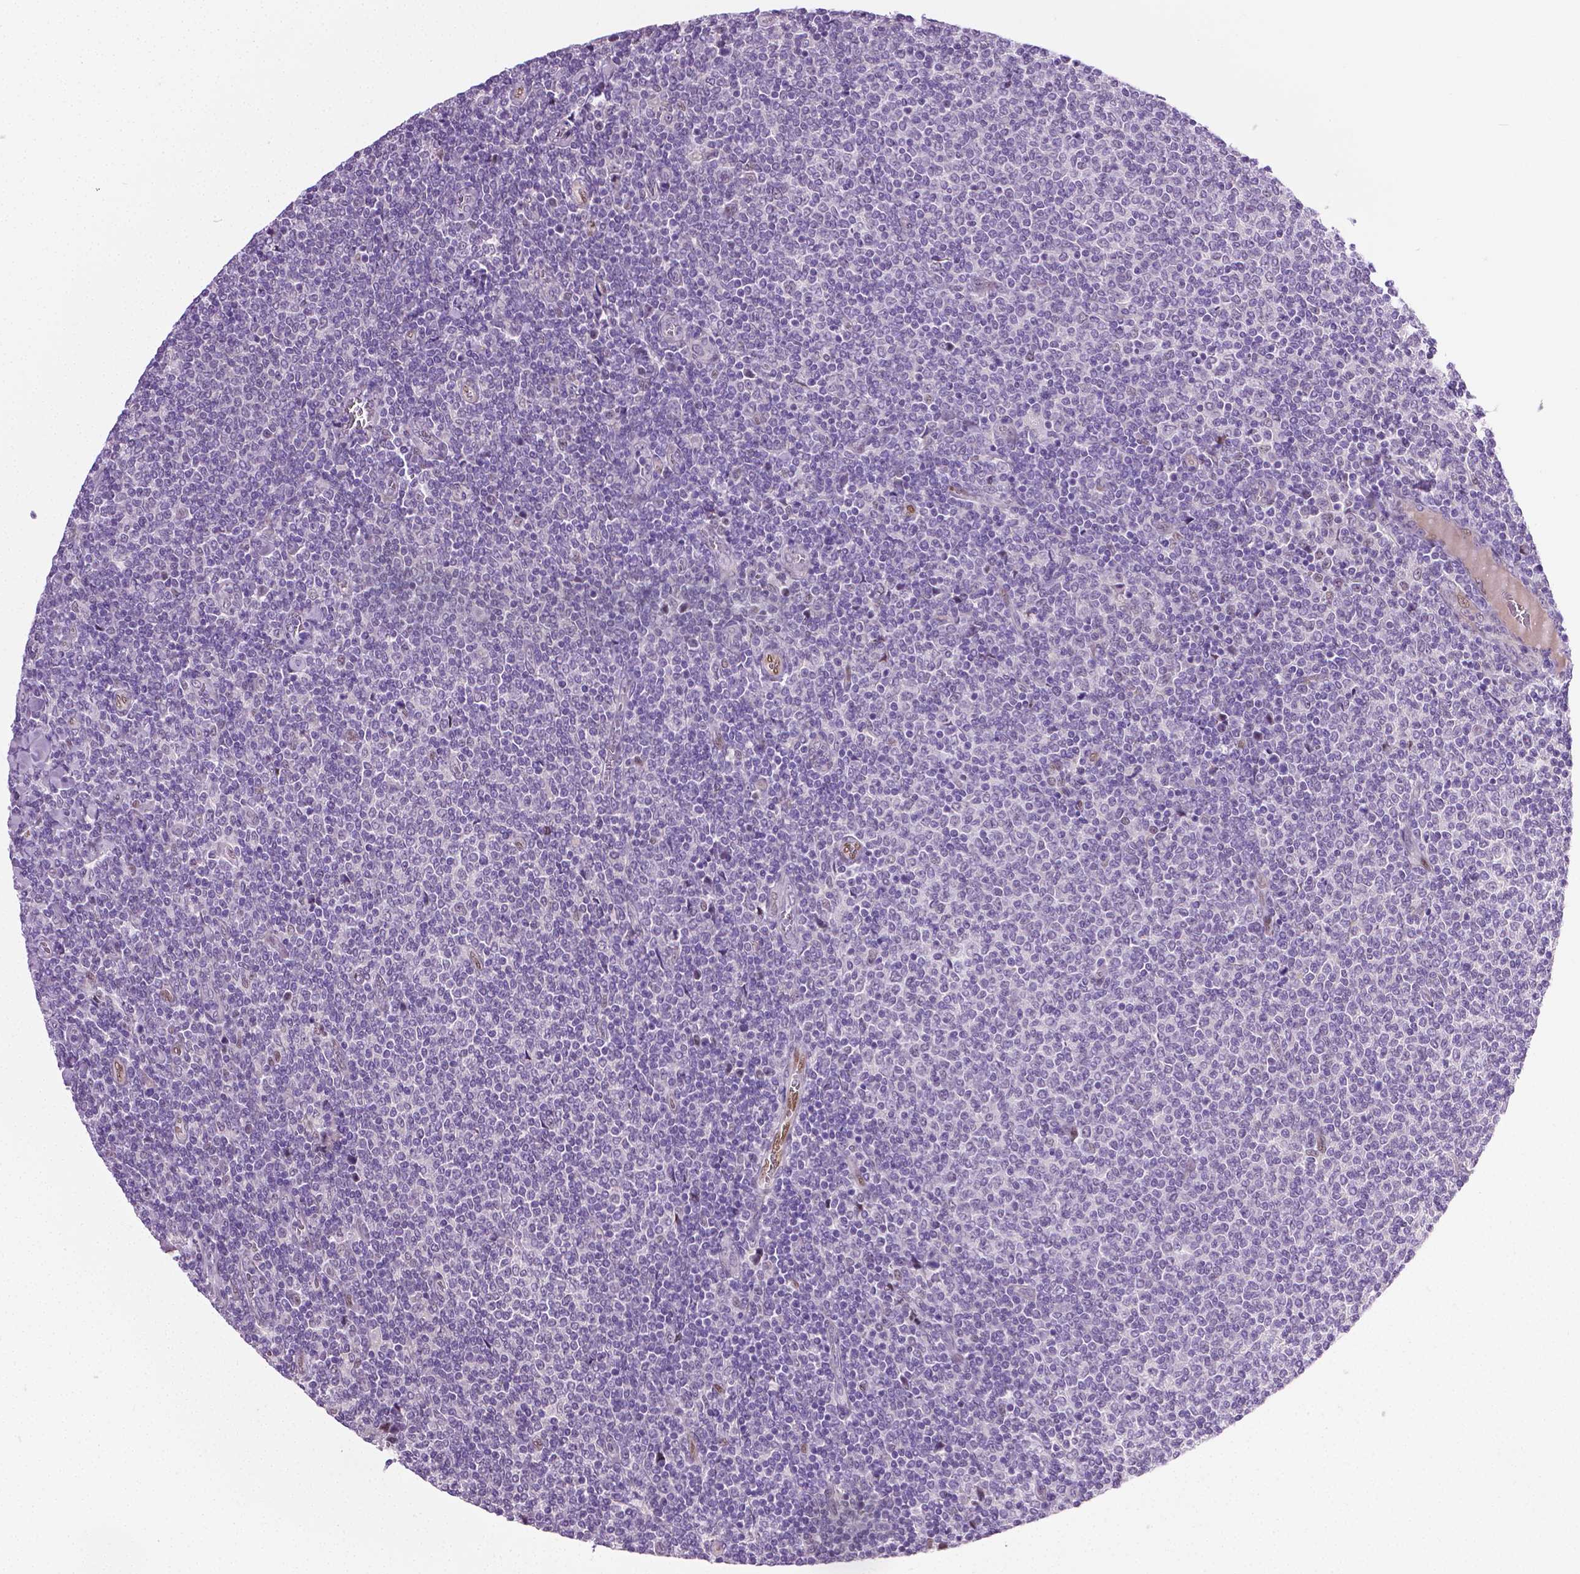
{"staining": {"intensity": "negative", "quantity": "none", "location": "none"}, "tissue": "lymphoma", "cell_type": "Tumor cells", "image_type": "cancer", "snomed": [{"axis": "morphology", "description": "Malignant lymphoma, non-Hodgkin's type, Low grade"}, {"axis": "topography", "description": "Lymph node"}], "caption": "Malignant lymphoma, non-Hodgkin's type (low-grade) stained for a protein using immunohistochemistry (IHC) demonstrates no staining tumor cells.", "gene": "PTGER3", "patient": {"sex": "male", "age": 52}}